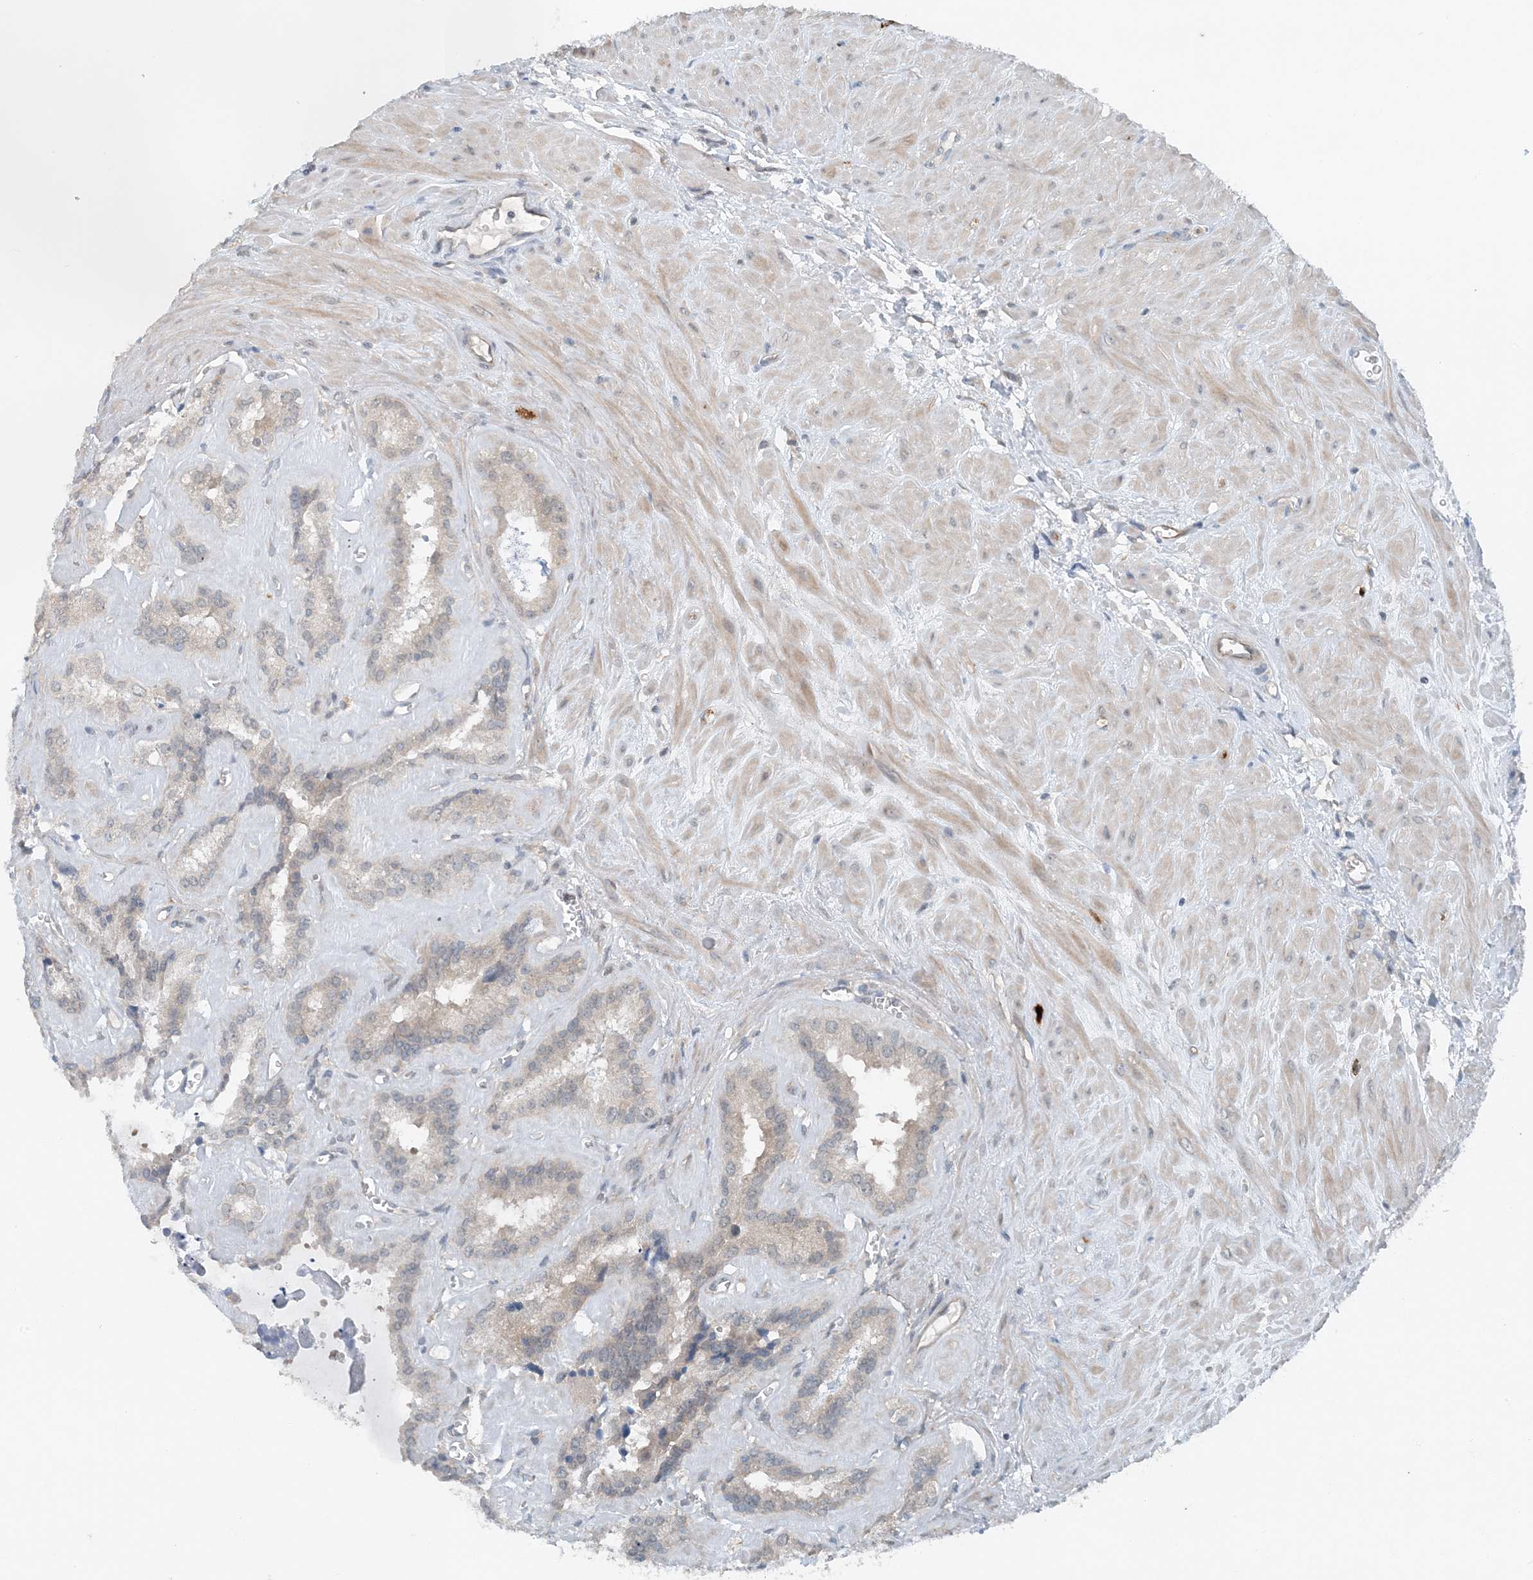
{"staining": {"intensity": "weak", "quantity": "25%-75%", "location": "cytoplasmic/membranous"}, "tissue": "seminal vesicle", "cell_type": "Glandular cells", "image_type": "normal", "snomed": [{"axis": "morphology", "description": "Normal tissue, NOS"}, {"axis": "topography", "description": "Prostate"}, {"axis": "topography", "description": "Seminal veicle"}], "caption": "Benign seminal vesicle reveals weak cytoplasmic/membranous staining in approximately 25%-75% of glandular cells (DAB (3,3'-diaminobenzidine) IHC, brown staining for protein, blue staining for nuclei)..", "gene": "MITD1", "patient": {"sex": "male", "age": 59}}